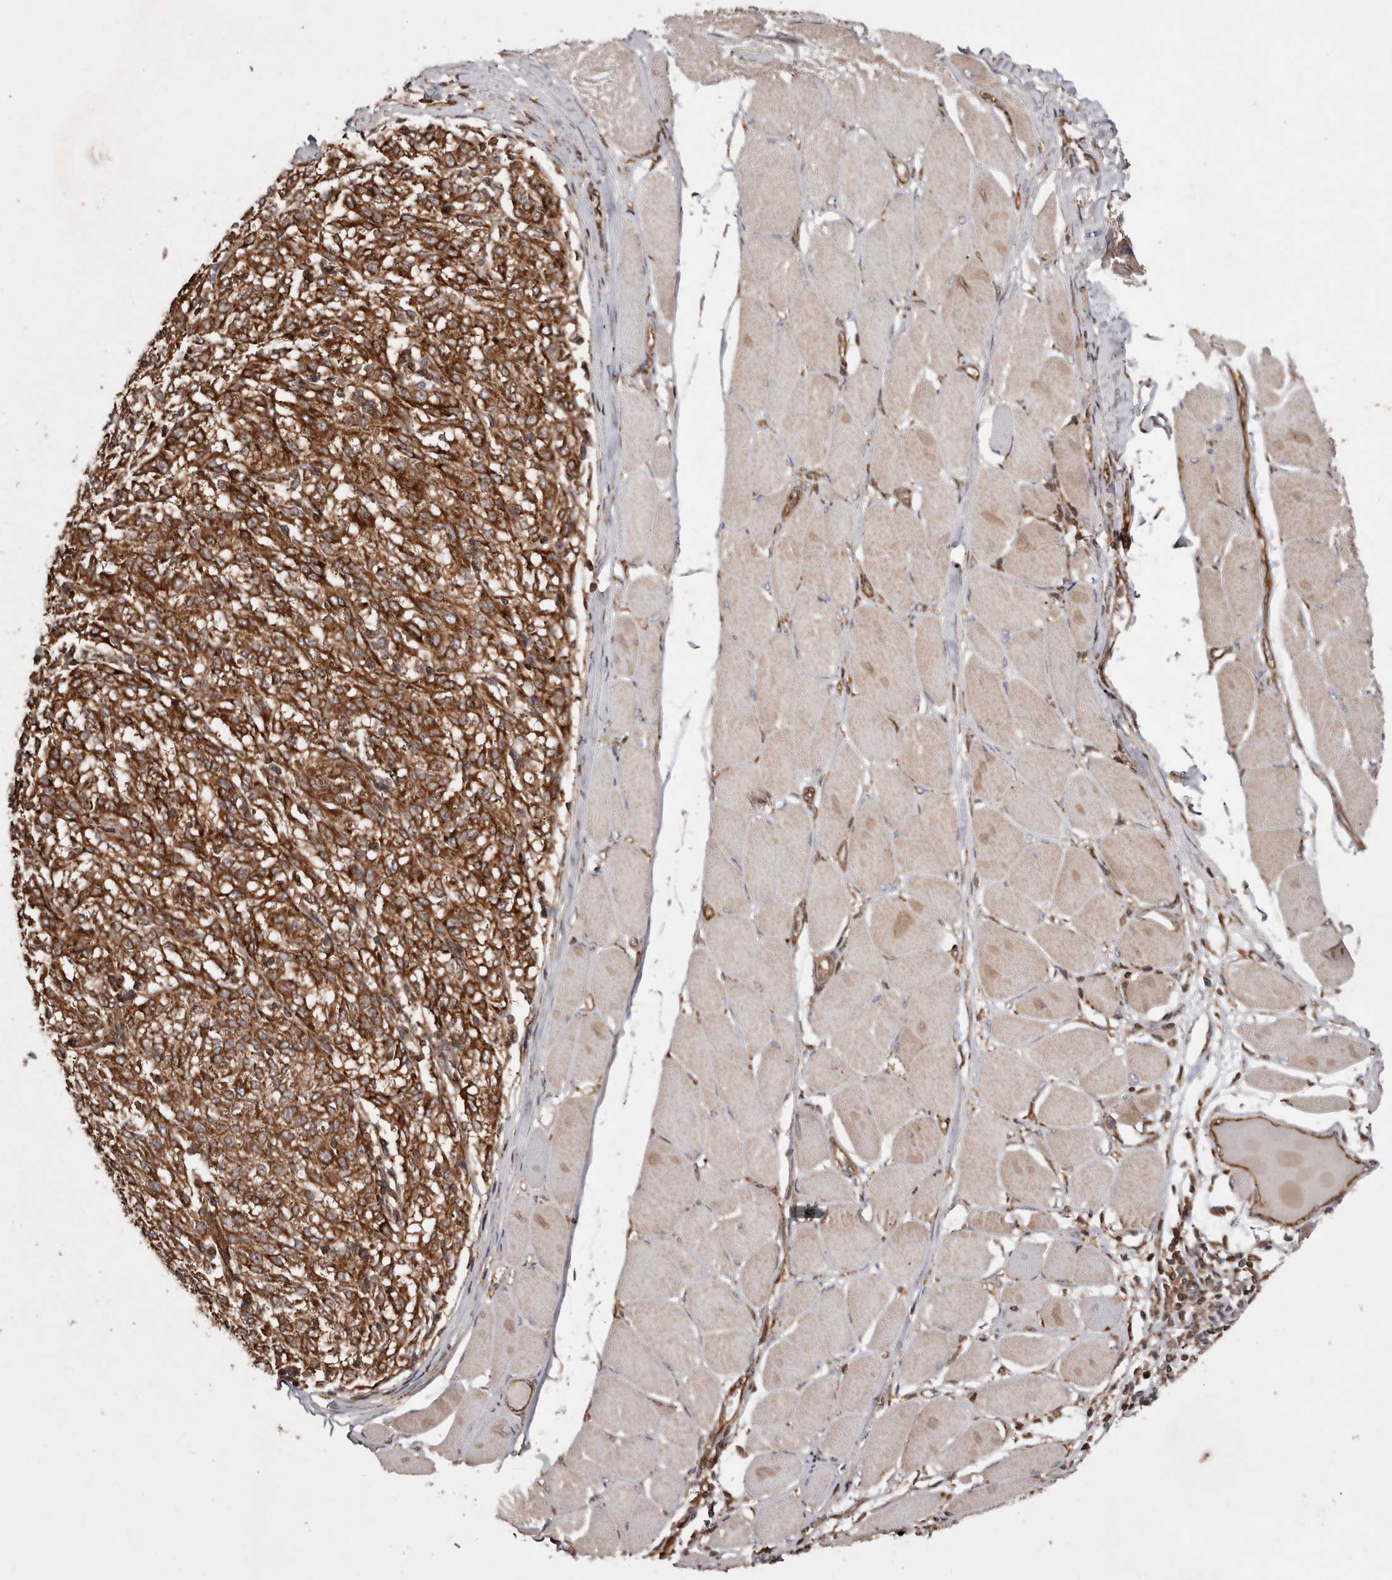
{"staining": {"intensity": "strong", "quantity": ">75%", "location": "cytoplasmic/membranous"}, "tissue": "melanoma", "cell_type": "Tumor cells", "image_type": "cancer", "snomed": [{"axis": "morphology", "description": "Malignant melanoma, NOS"}, {"axis": "topography", "description": "Skin"}], "caption": "This is an image of immunohistochemistry staining of malignant melanoma, which shows strong staining in the cytoplasmic/membranous of tumor cells.", "gene": "FLAD1", "patient": {"sex": "female", "age": 72}}